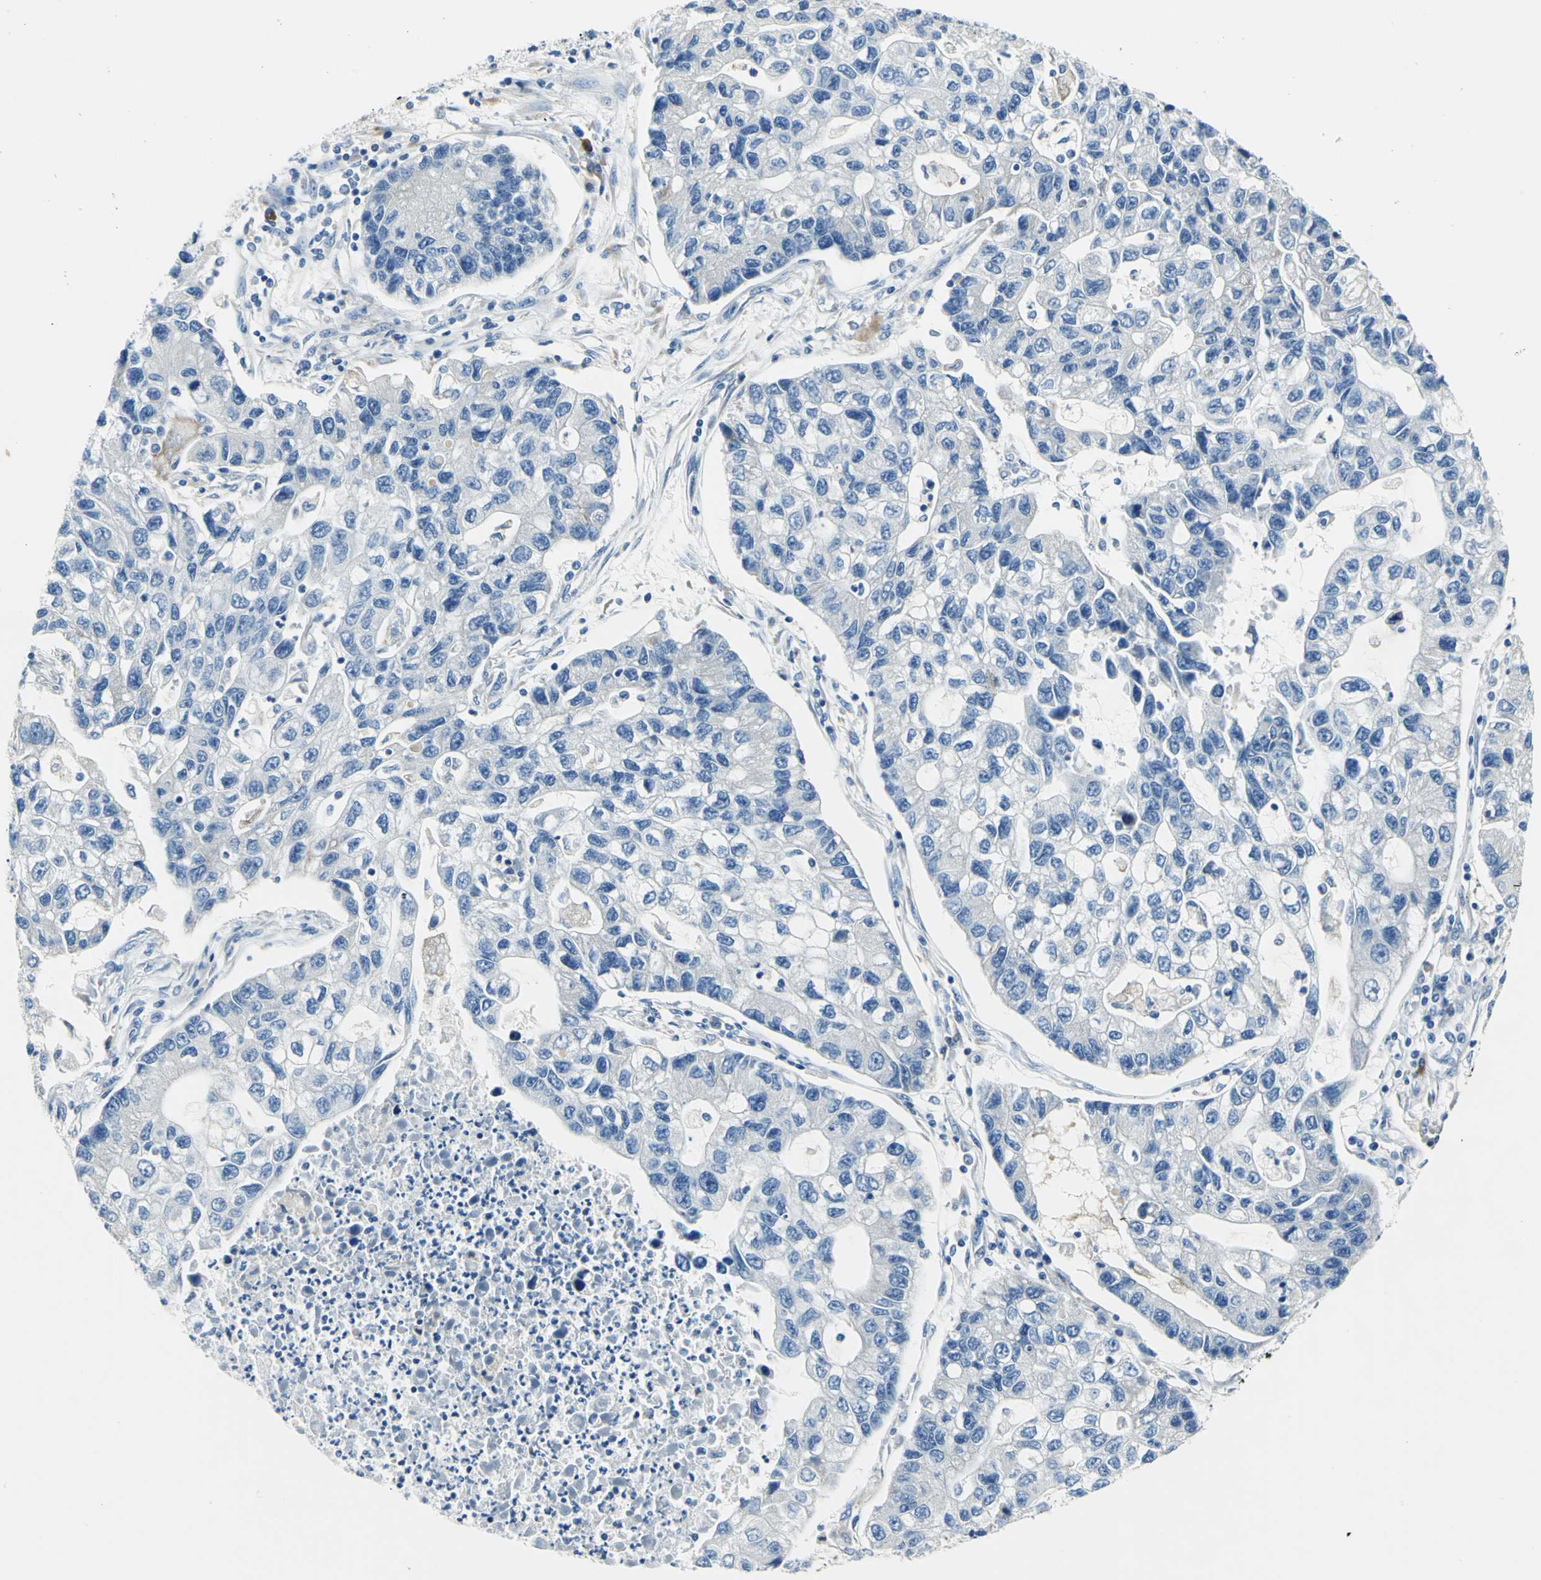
{"staining": {"intensity": "negative", "quantity": "none", "location": "none"}, "tissue": "lung cancer", "cell_type": "Tumor cells", "image_type": "cancer", "snomed": [{"axis": "morphology", "description": "Adenocarcinoma, NOS"}, {"axis": "topography", "description": "Lung"}], "caption": "The image shows no significant expression in tumor cells of lung cancer.", "gene": "TRIM25", "patient": {"sex": "female", "age": 51}}